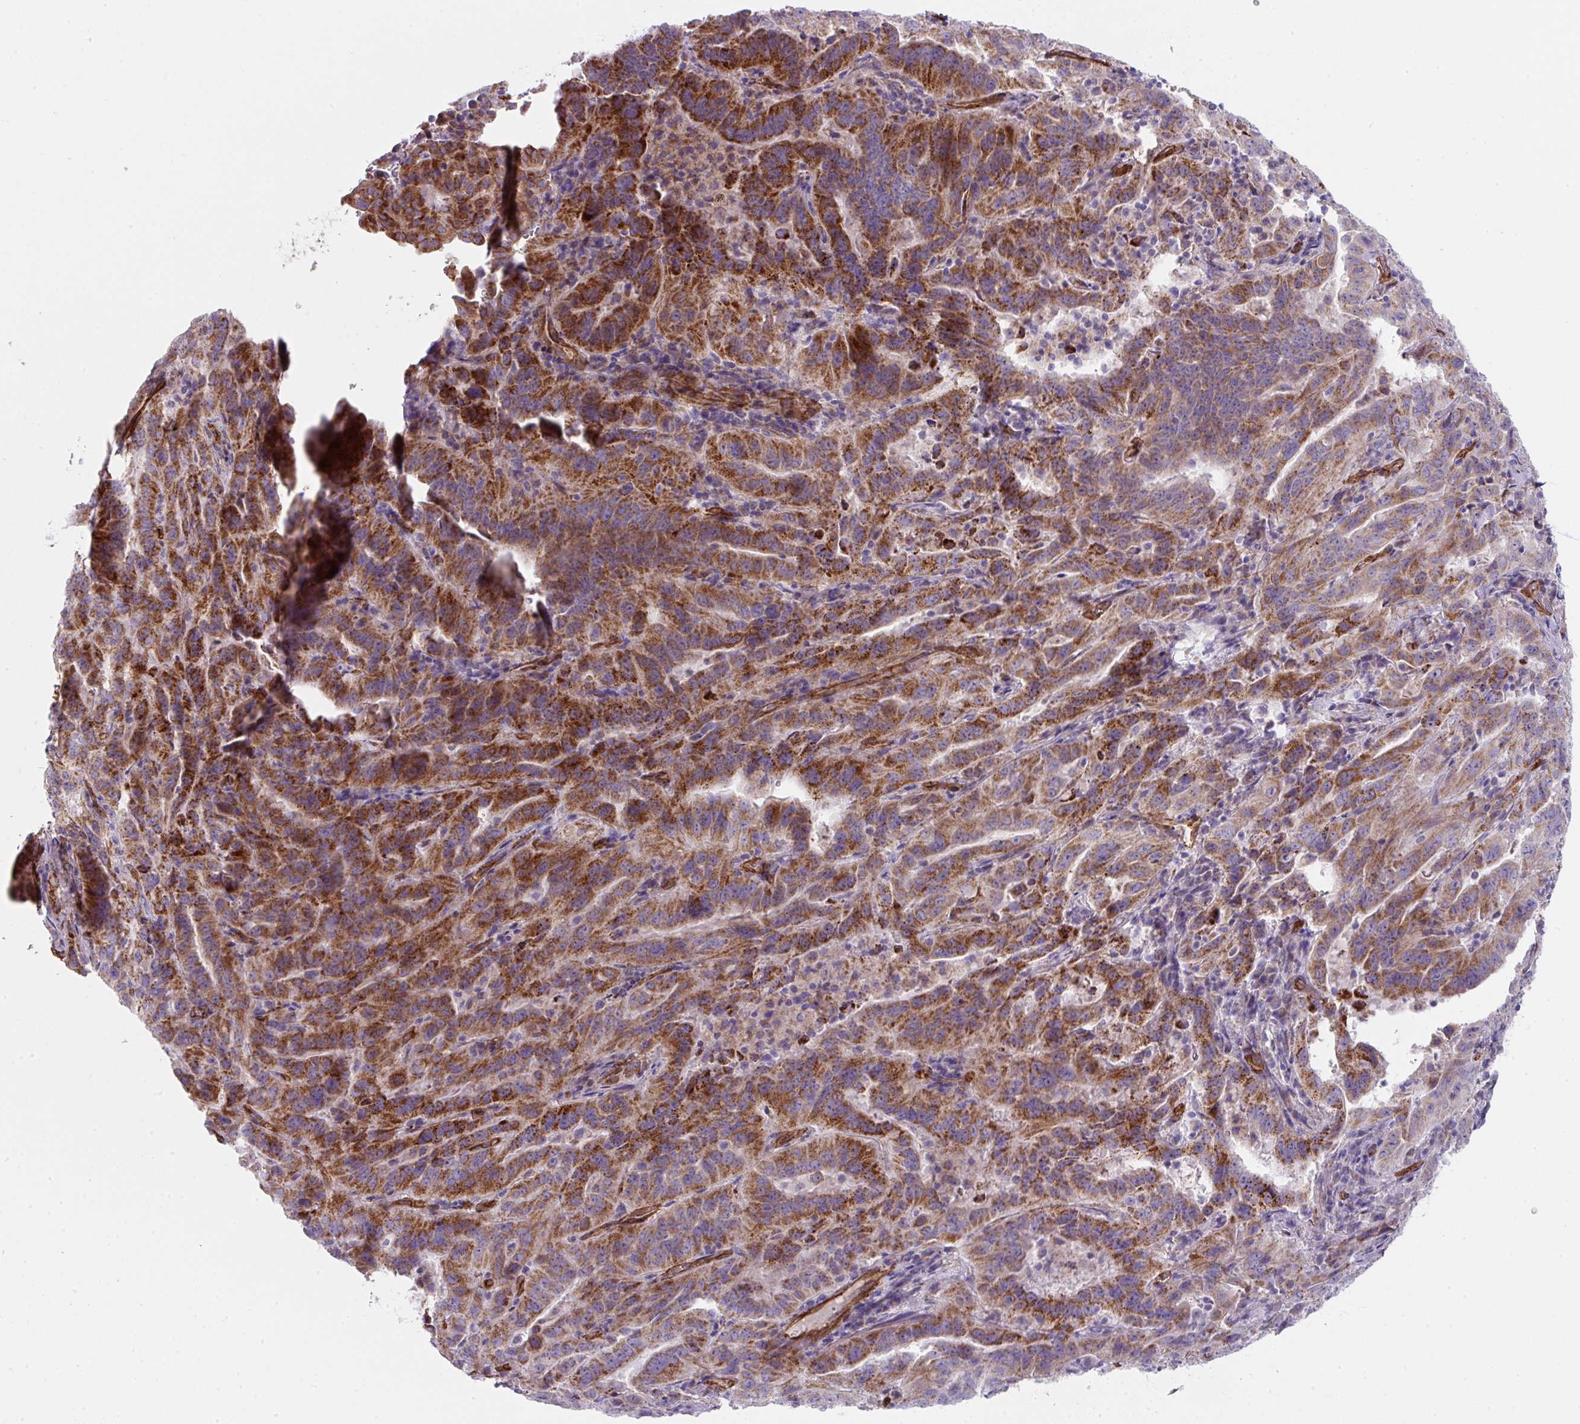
{"staining": {"intensity": "moderate", "quantity": ">75%", "location": "cytoplasmic/membranous"}, "tissue": "pancreatic cancer", "cell_type": "Tumor cells", "image_type": "cancer", "snomed": [{"axis": "morphology", "description": "Adenocarcinoma, NOS"}, {"axis": "topography", "description": "Pancreas"}], "caption": "Immunohistochemical staining of human pancreatic cancer (adenocarcinoma) exhibits medium levels of moderate cytoplasmic/membranous protein positivity in approximately >75% of tumor cells.", "gene": "ANKUB1", "patient": {"sex": "male", "age": 63}}